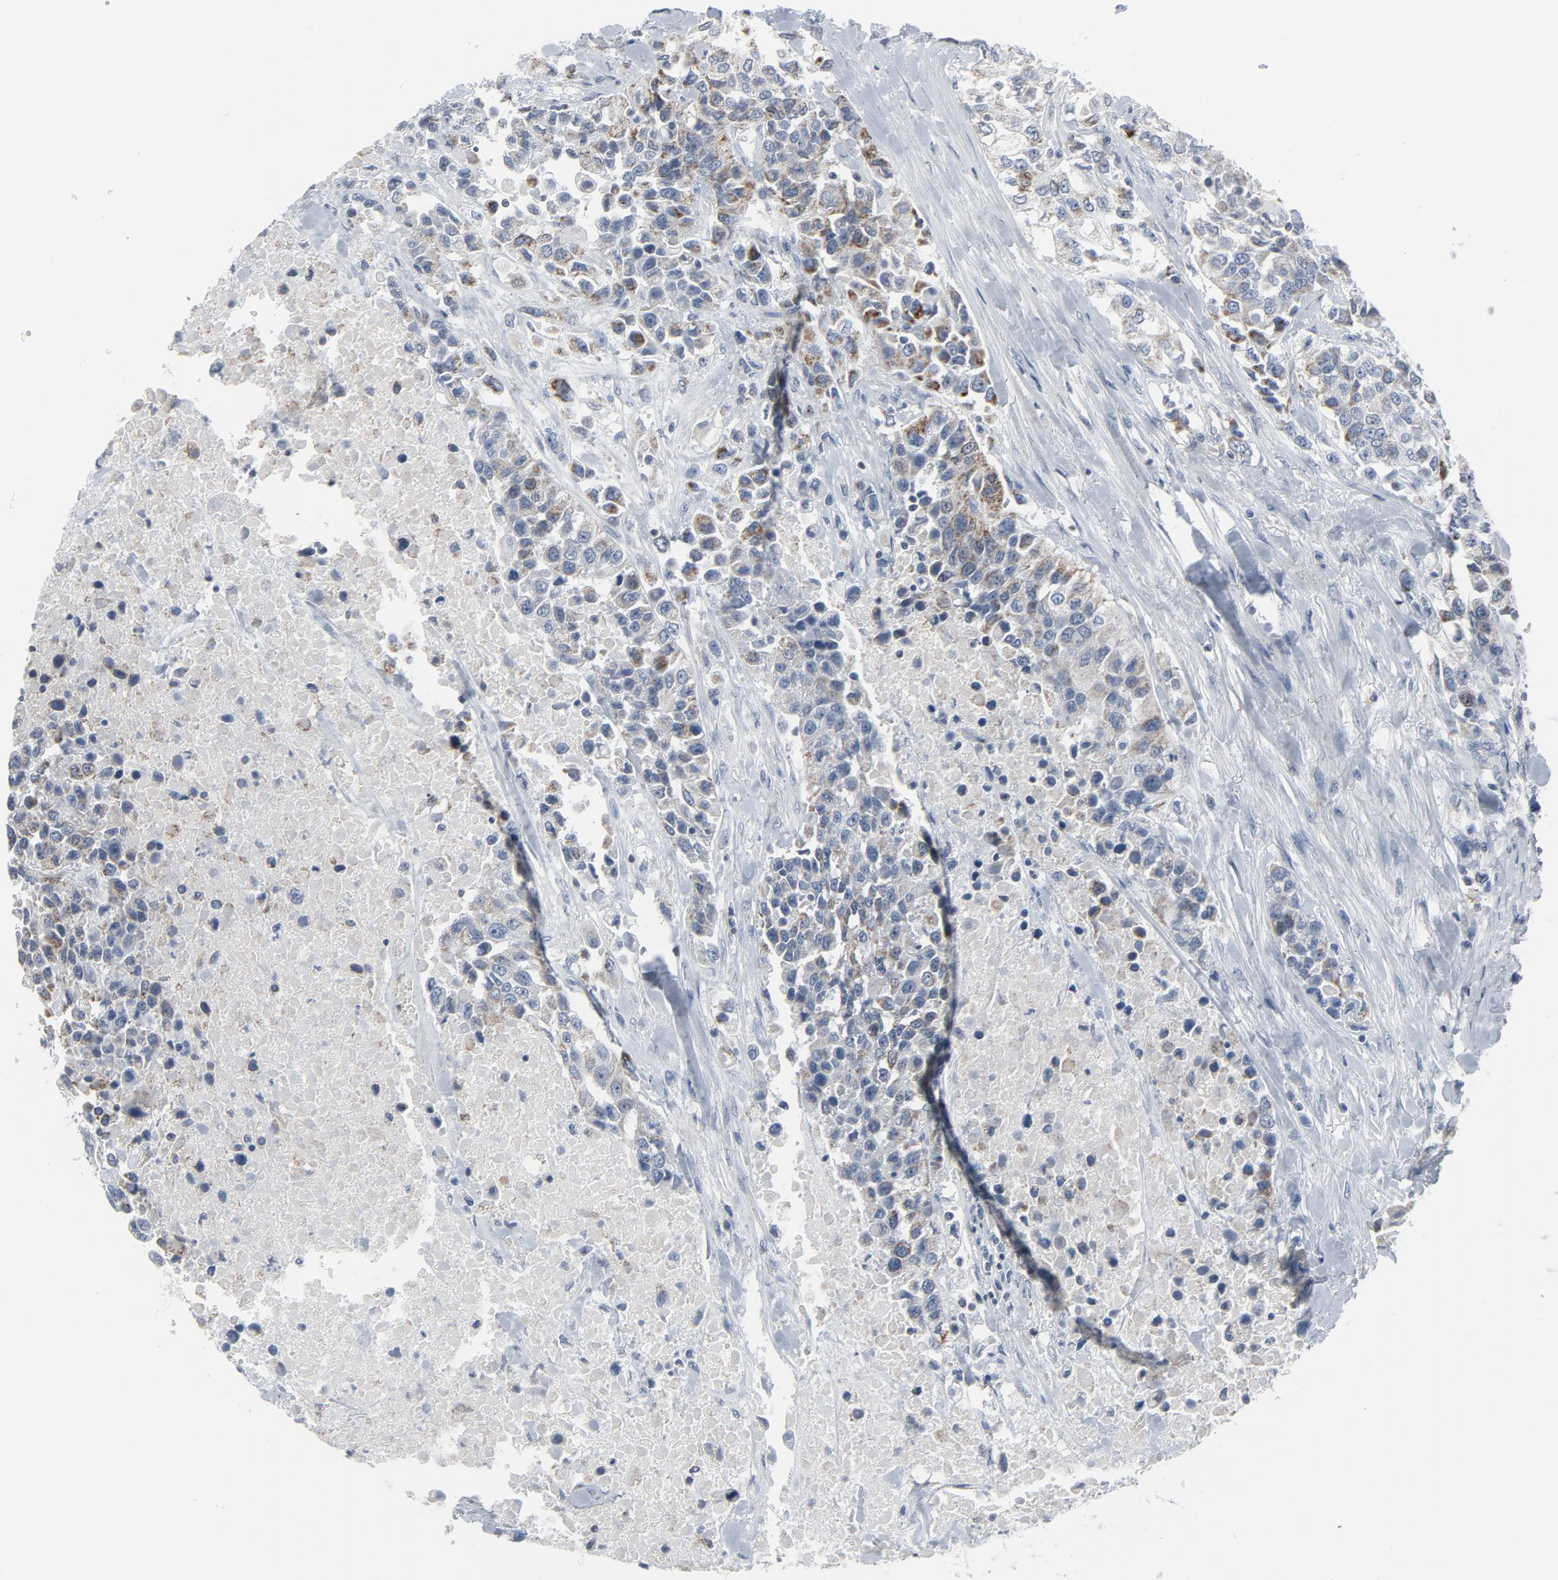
{"staining": {"intensity": "weak", "quantity": "<25%", "location": "cytoplasmic/membranous"}, "tissue": "urothelial cancer", "cell_type": "Tumor cells", "image_type": "cancer", "snomed": [{"axis": "morphology", "description": "Urothelial carcinoma, High grade"}, {"axis": "topography", "description": "Urinary bladder"}], "caption": "Urothelial carcinoma (high-grade) stained for a protein using immunohistochemistry reveals no positivity tumor cells.", "gene": "GPX2", "patient": {"sex": "female", "age": 80}}